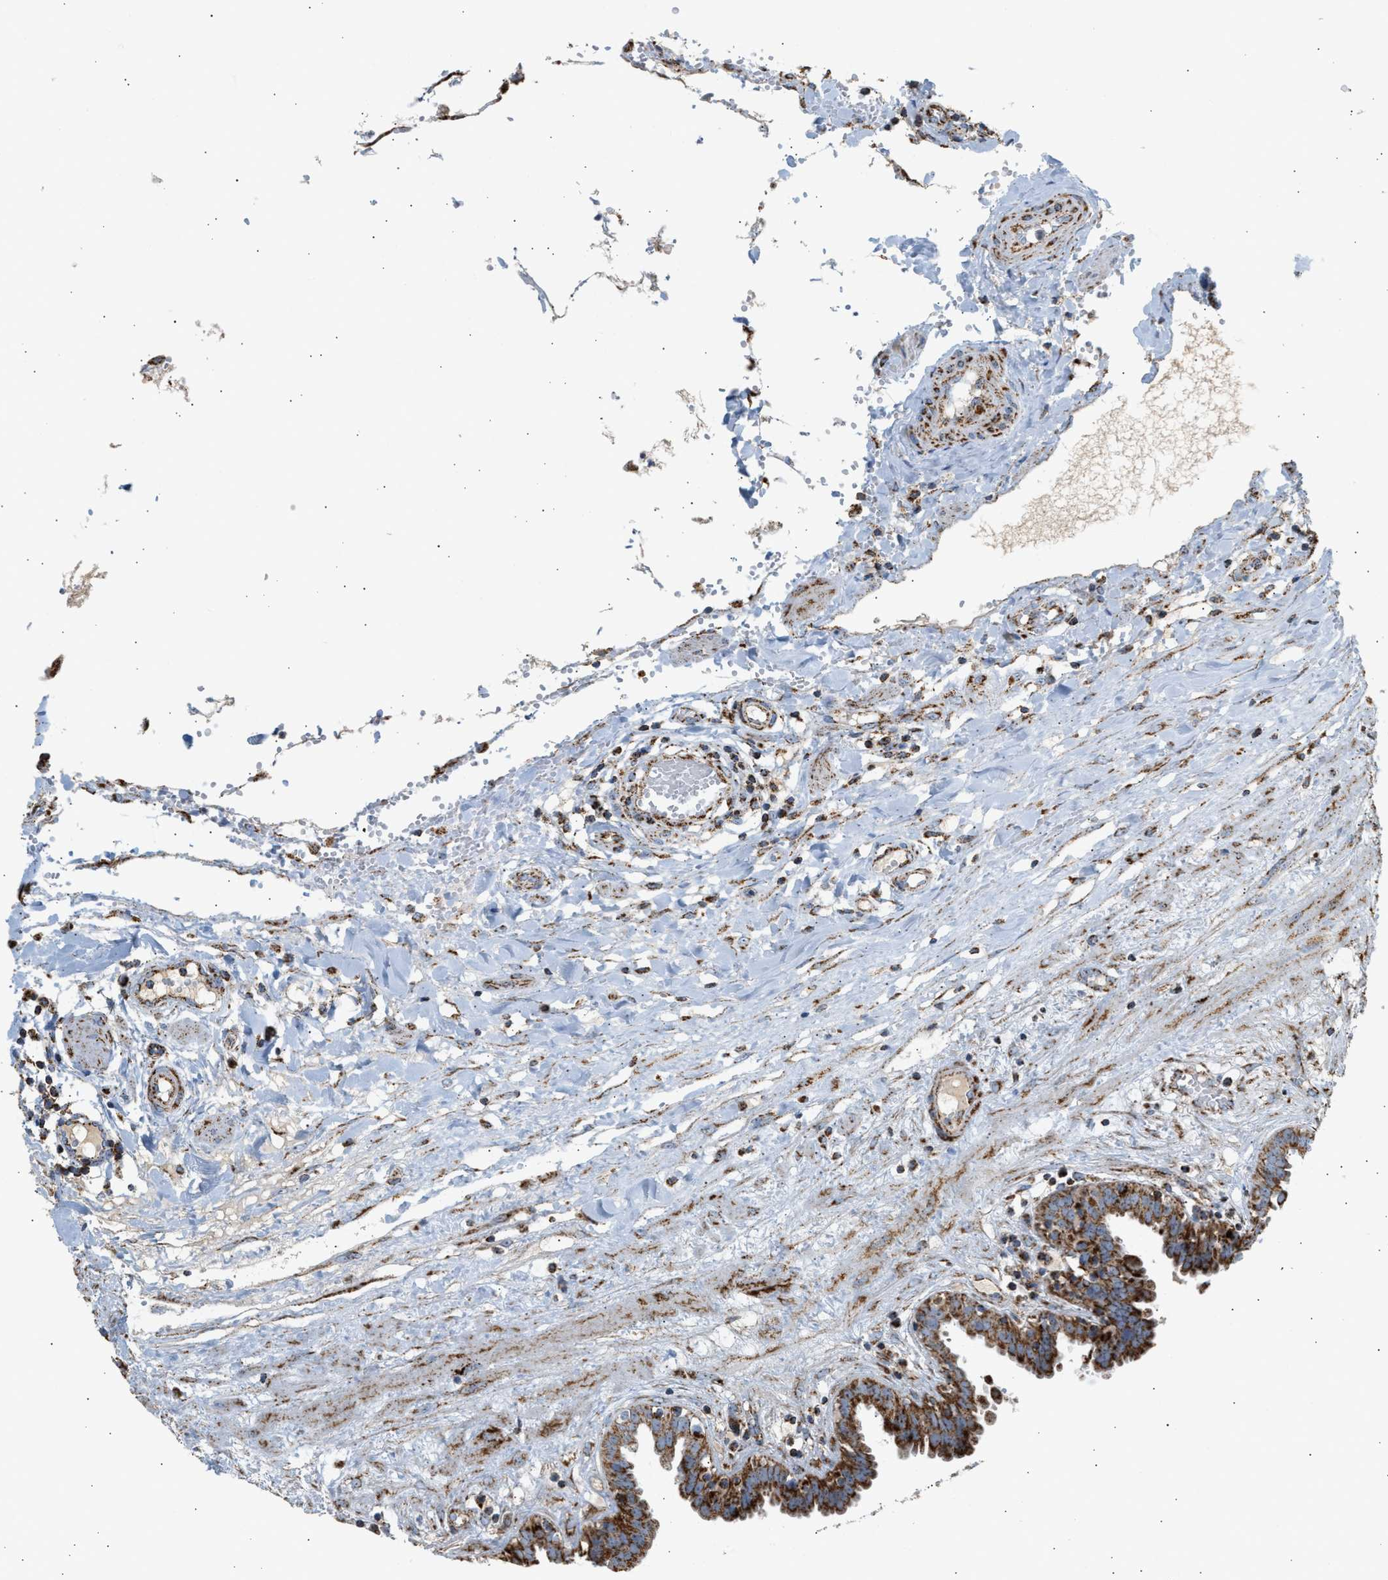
{"staining": {"intensity": "strong", "quantity": ">75%", "location": "cytoplasmic/membranous"}, "tissue": "fallopian tube", "cell_type": "Glandular cells", "image_type": "normal", "snomed": [{"axis": "morphology", "description": "Normal tissue, NOS"}, {"axis": "topography", "description": "Fallopian tube"}, {"axis": "topography", "description": "Placenta"}], "caption": "Protein expression analysis of benign human fallopian tube reveals strong cytoplasmic/membranous positivity in approximately >75% of glandular cells. Ihc stains the protein of interest in brown and the nuclei are stained blue.", "gene": "OGDH", "patient": {"sex": "female", "age": 32}}